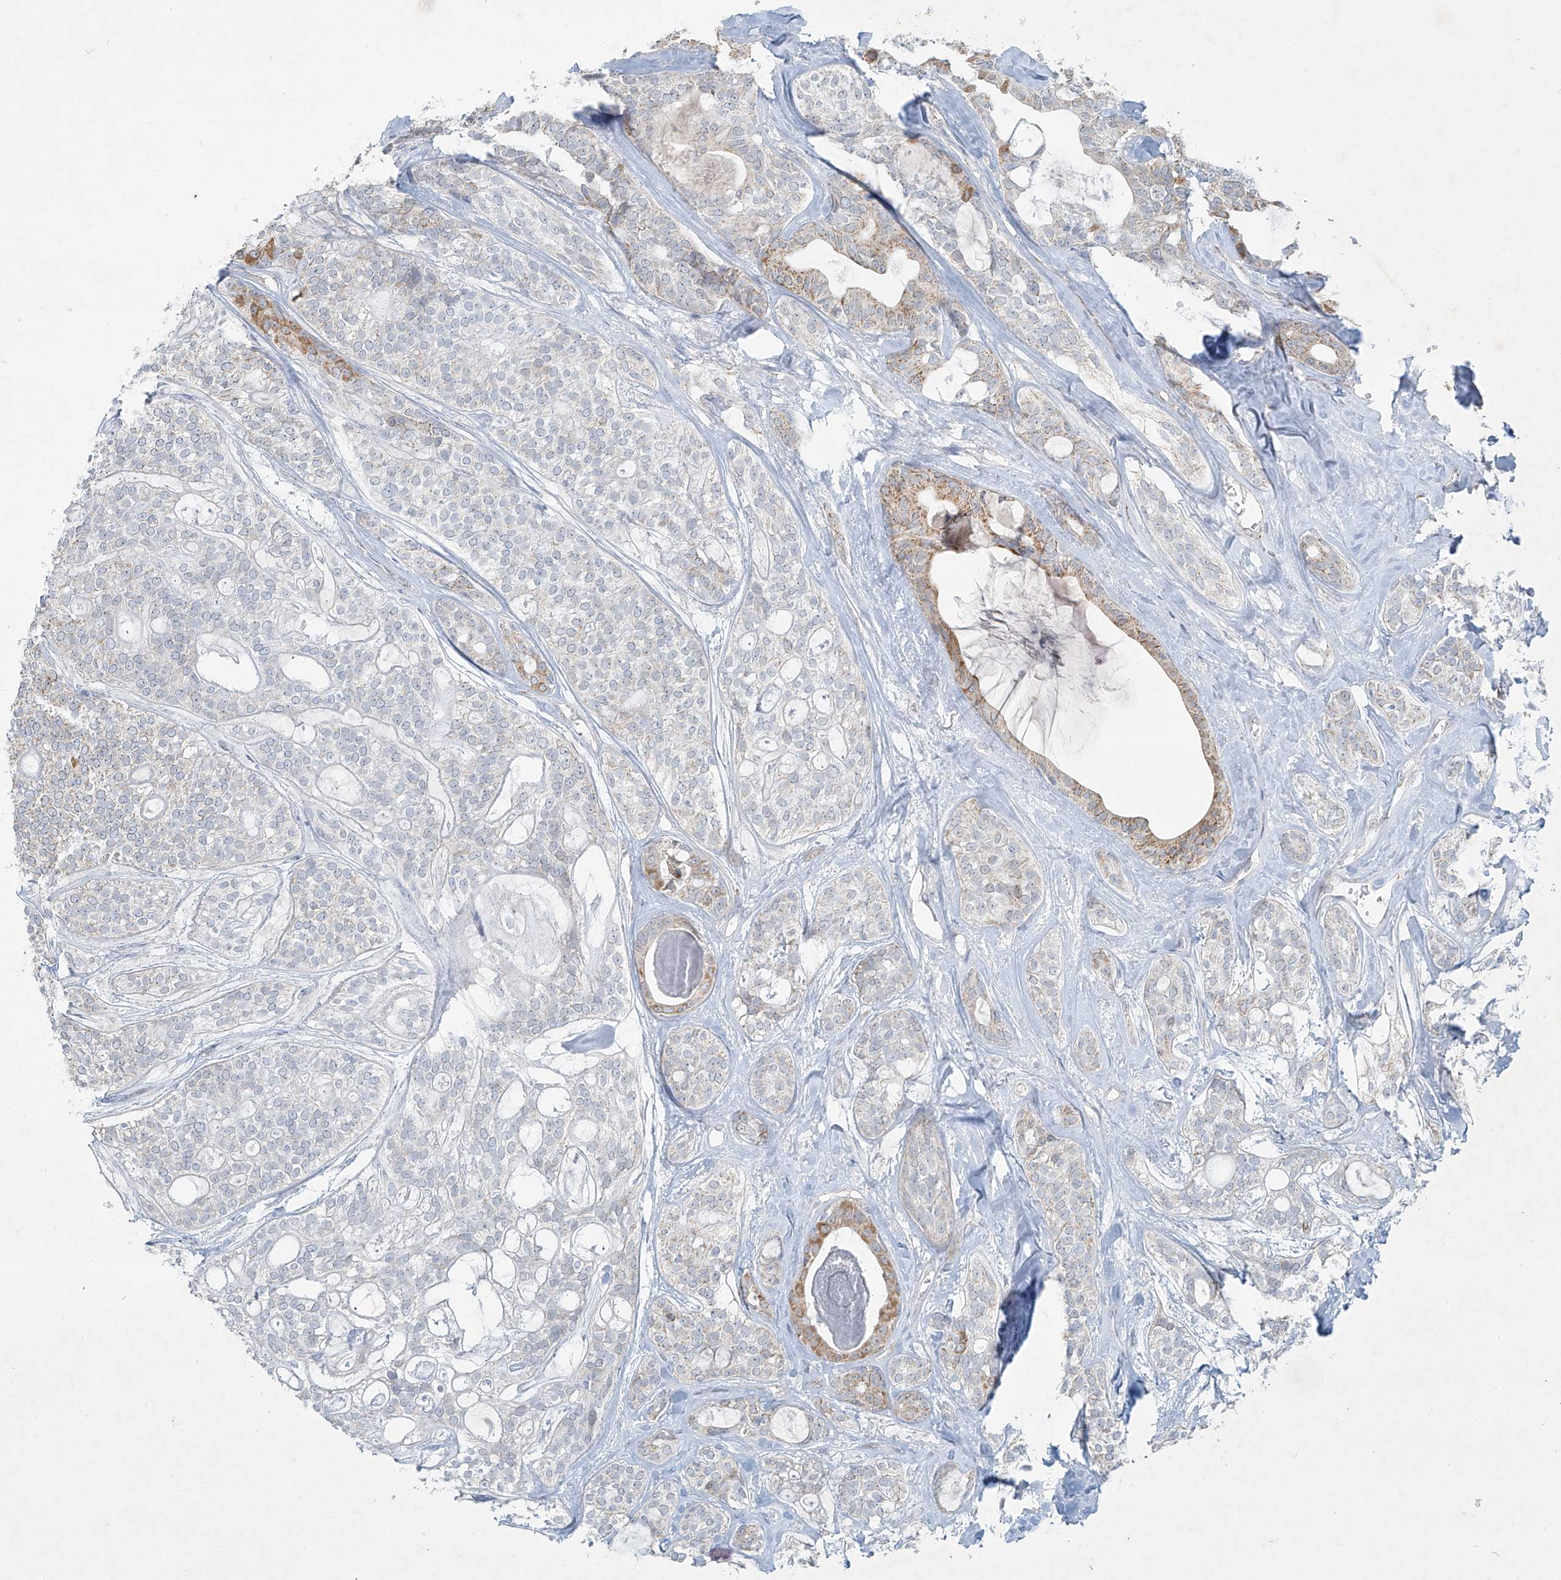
{"staining": {"intensity": "weak", "quantity": "<25%", "location": "cytoplasmic/membranous"}, "tissue": "head and neck cancer", "cell_type": "Tumor cells", "image_type": "cancer", "snomed": [{"axis": "morphology", "description": "Adenocarcinoma, NOS"}, {"axis": "topography", "description": "Head-Neck"}], "caption": "This is a histopathology image of IHC staining of head and neck cancer, which shows no staining in tumor cells.", "gene": "SMDT1", "patient": {"sex": "male", "age": 66}}